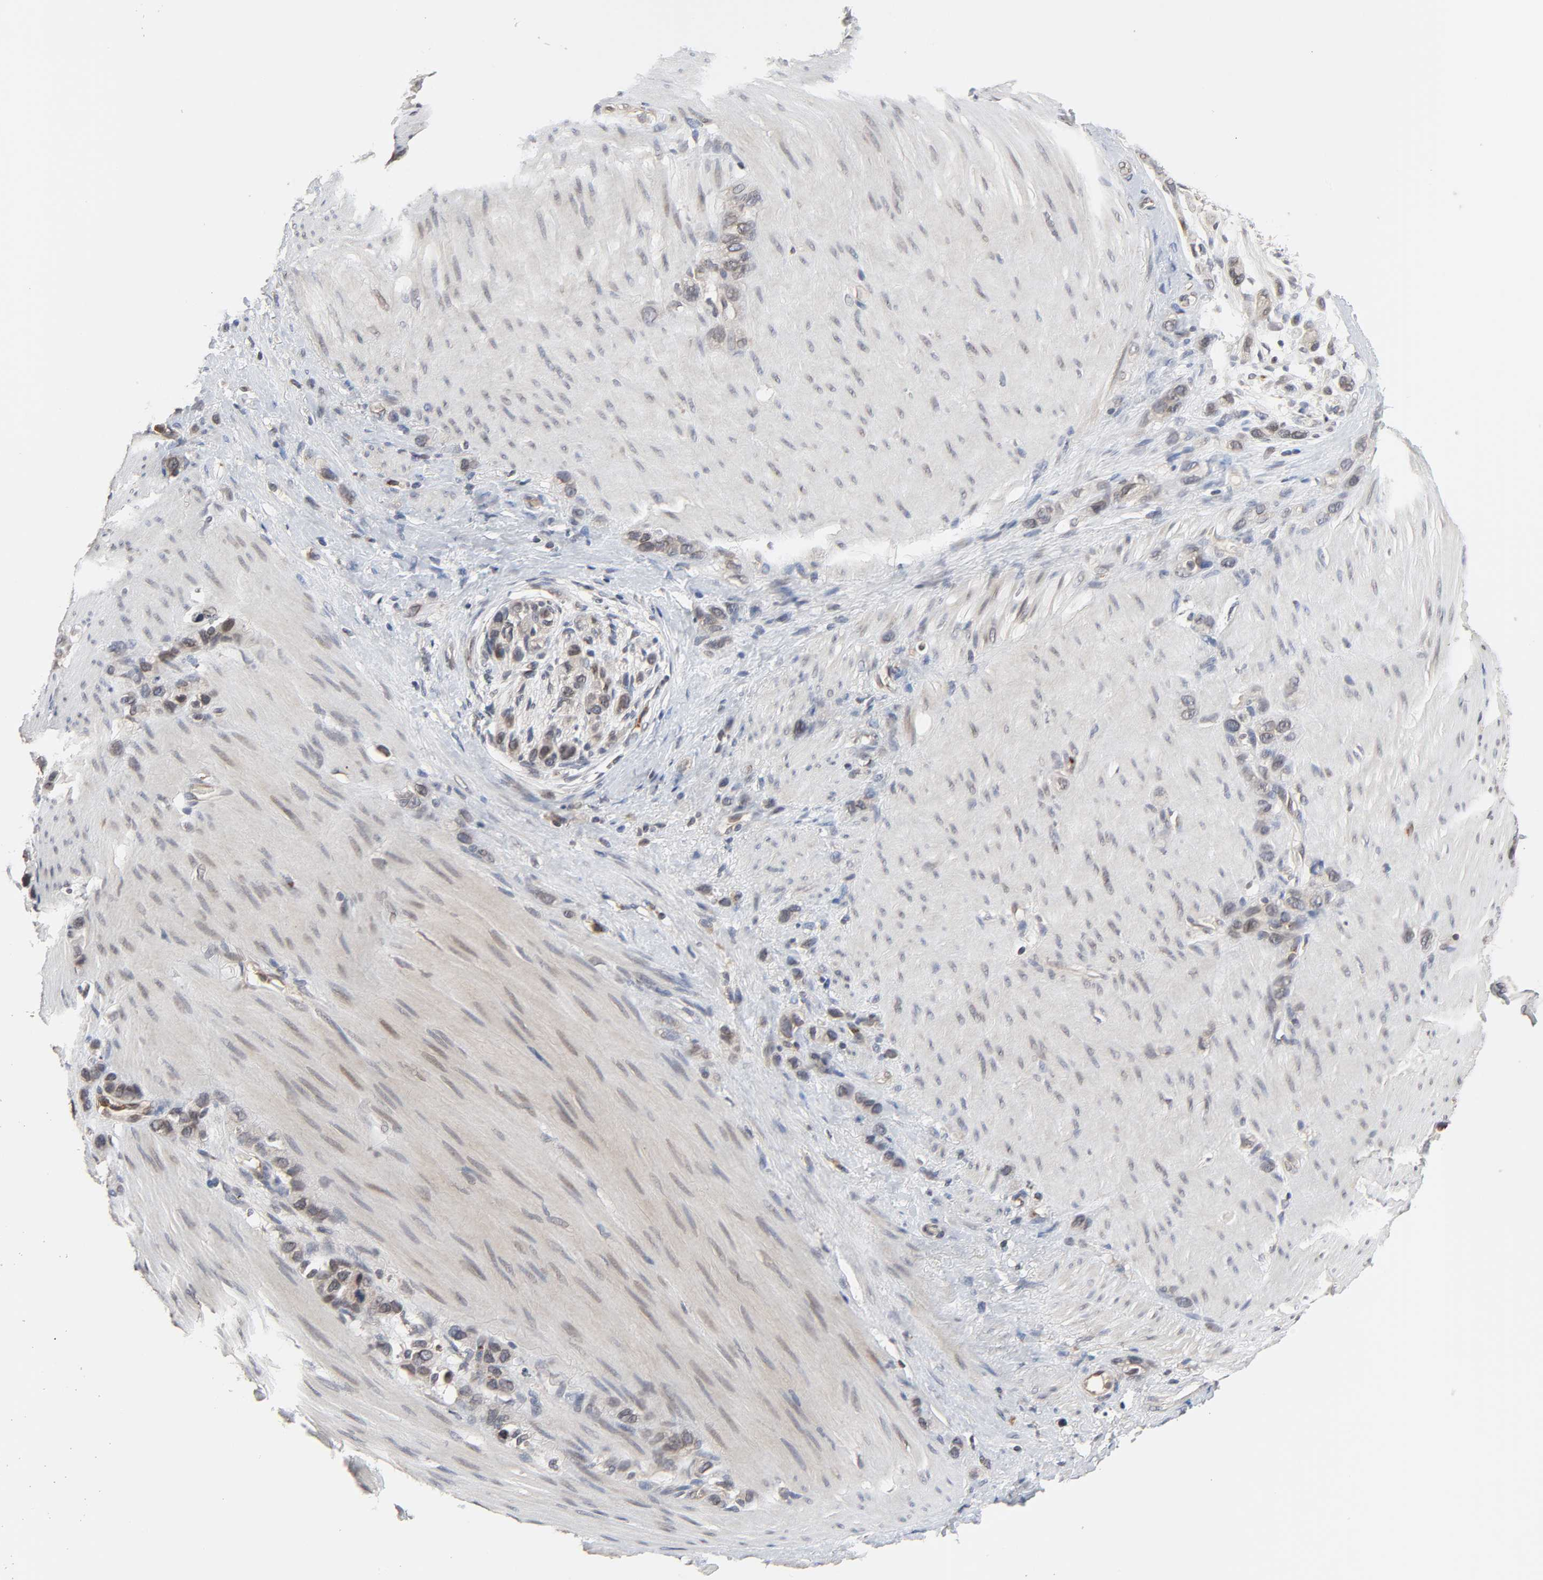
{"staining": {"intensity": "weak", "quantity": ">75%", "location": "cytoplasmic/membranous"}, "tissue": "stomach cancer", "cell_type": "Tumor cells", "image_type": "cancer", "snomed": [{"axis": "morphology", "description": "Normal tissue, NOS"}, {"axis": "morphology", "description": "Adenocarcinoma, NOS"}, {"axis": "morphology", "description": "Adenocarcinoma, High grade"}, {"axis": "topography", "description": "Stomach, upper"}, {"axis": "topography", "description": "Stomach"}], "caption": "Immunohistochemical staining of stomach cancer (adenocarcinoma) reveals low levels of weak cytoplasmic/membranous positivity in approximately >75% of tumor cells. (IHC, brightfield microscopy, high magnification).", "gene": "CCDC175", "patient": {"sex": "female", "age": 65}}